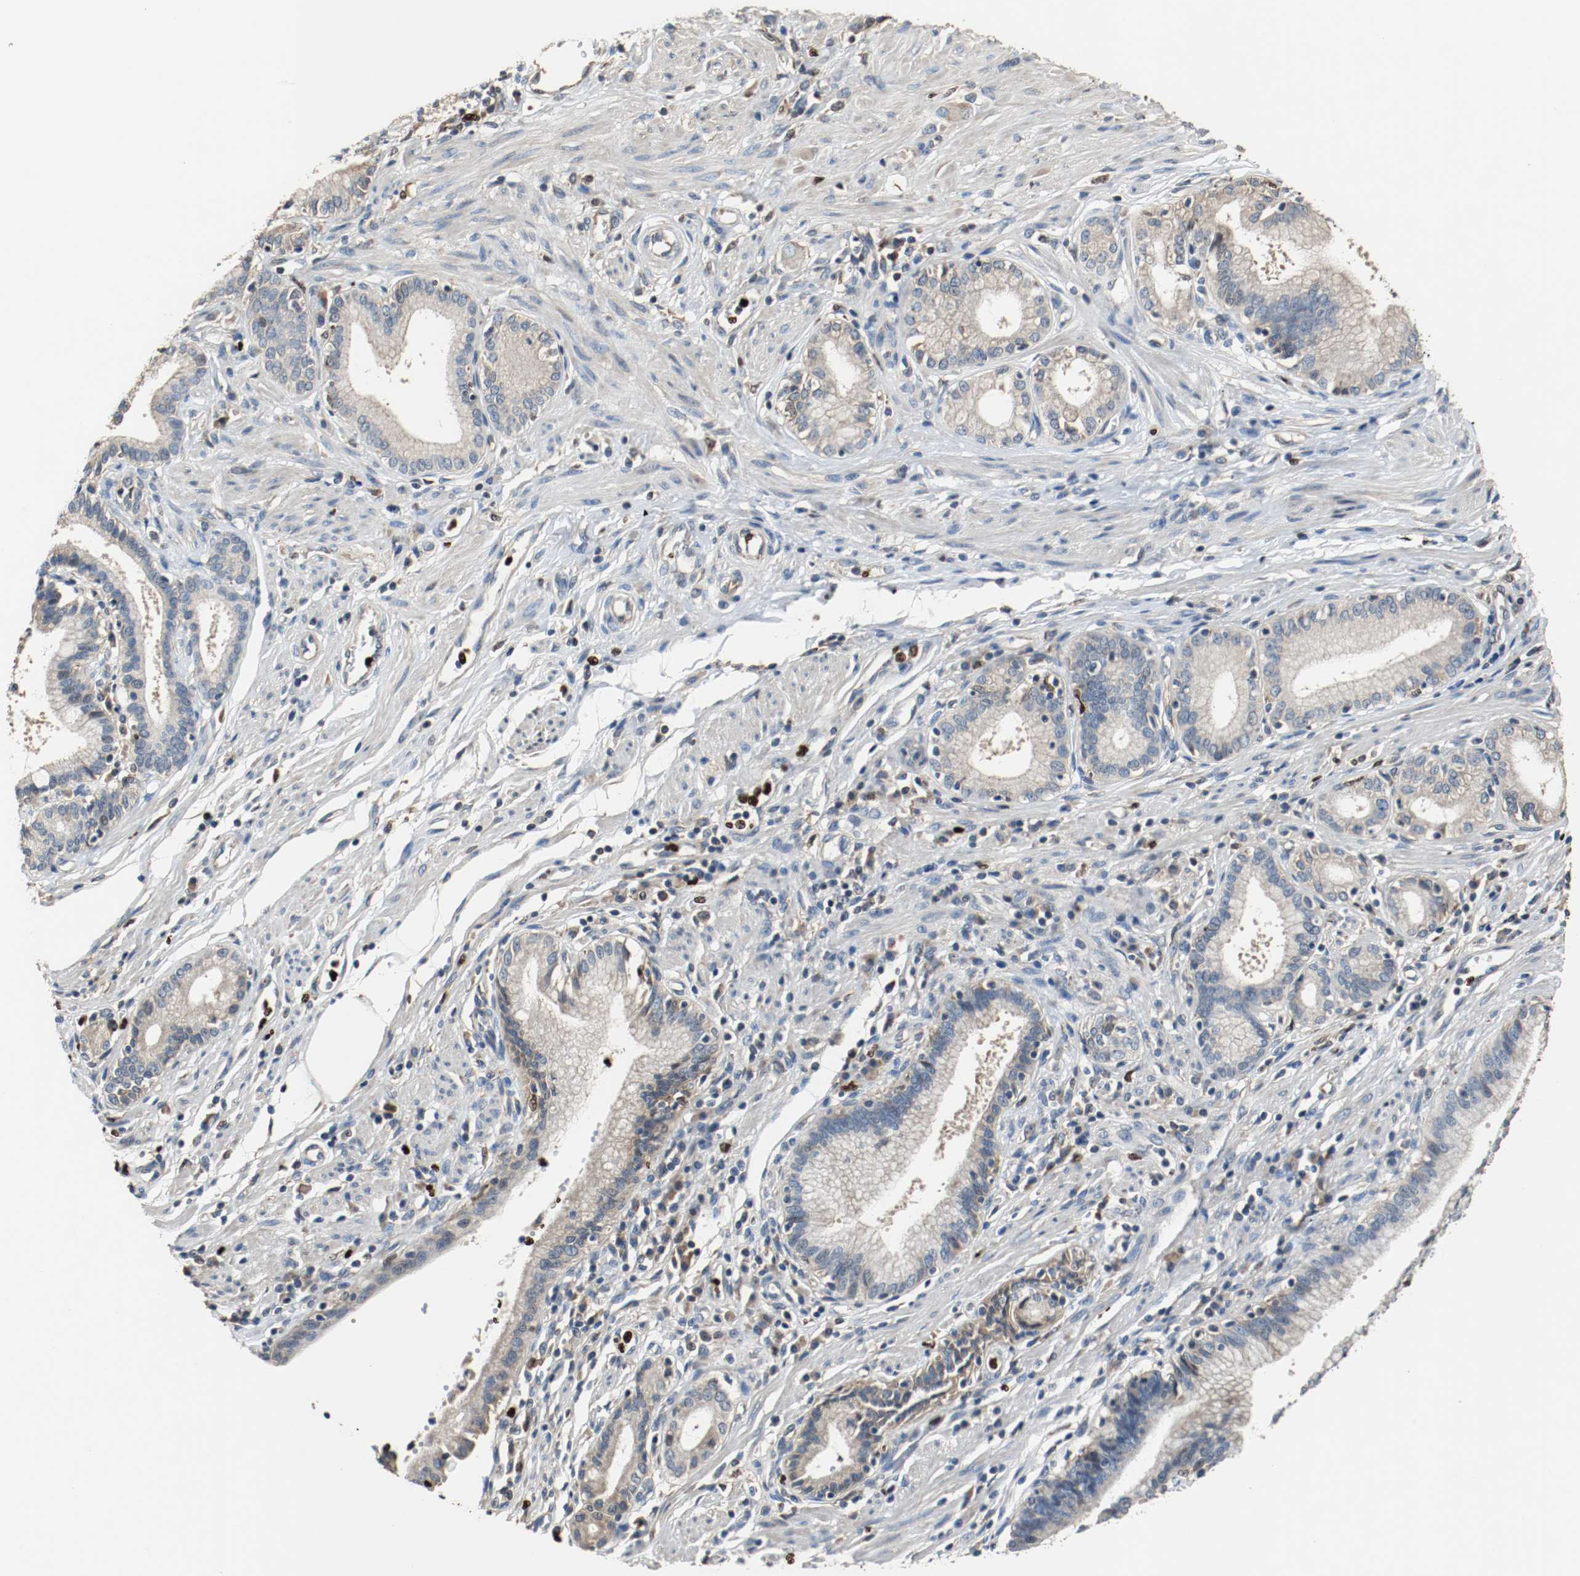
{"staining": {"intensity": "negative", "quantity": "none", "location": "none"}, "tissue": "pancreatic cancer", "cell_type": "Tumor cells", "image_type": "cancer", "snomed": [{"axis": "morphology", "description": "Adenocarcinoma, NOS"}, {"axis": "topography", "description": "Pancreas"}], "caption": "An immunohistochemistry (IHC) histopathology image of pancreatic adenocarcinoma is shown. There is no staining in tumor cells of pancreatic adenocarcinoma.", "gene": "BLK", "patient": {"sex": "female", "age": 48}}